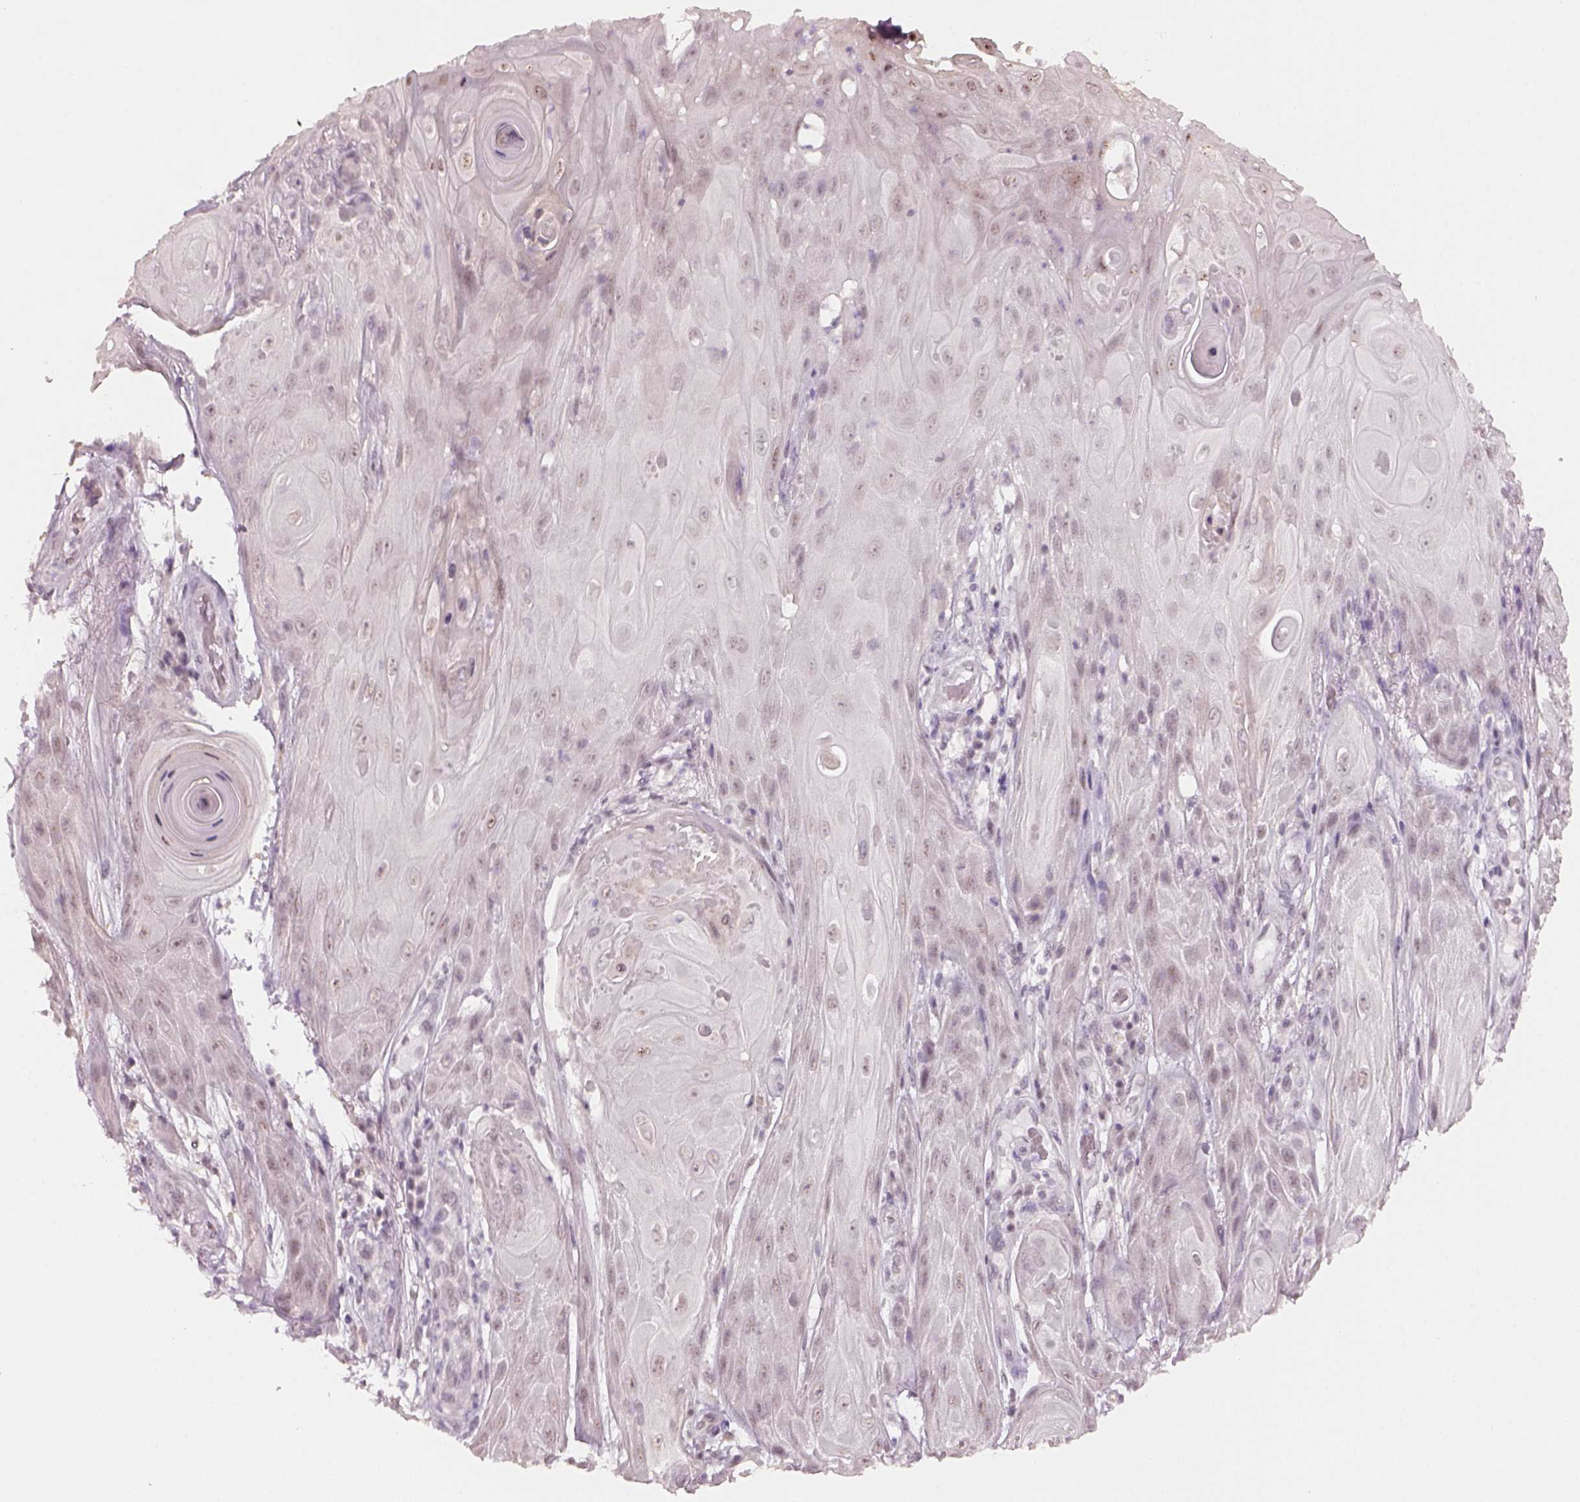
{"staining": {"intensity": "negative", "quantity": "none", "location": "none"}, "tissue": "skin cancer", "cell_type": "Tumor cells", "image_type": "cancer", "snomed": [{"axis": "morphology", "description": "Squamous cell carcinoma, NOS"}, {"axis": "topography", "description": "Skin"}], "caption": "A high-resolution photomicrograph shows IHC staining of squamous cell carcinoma (skin), which shows no significant expression in tumor cells. (Immunohistochemistry (ihc), brightfield microscopy, high magnification).", "gene": "NAT8", "patient": {"sex": "male", "age": 62}}